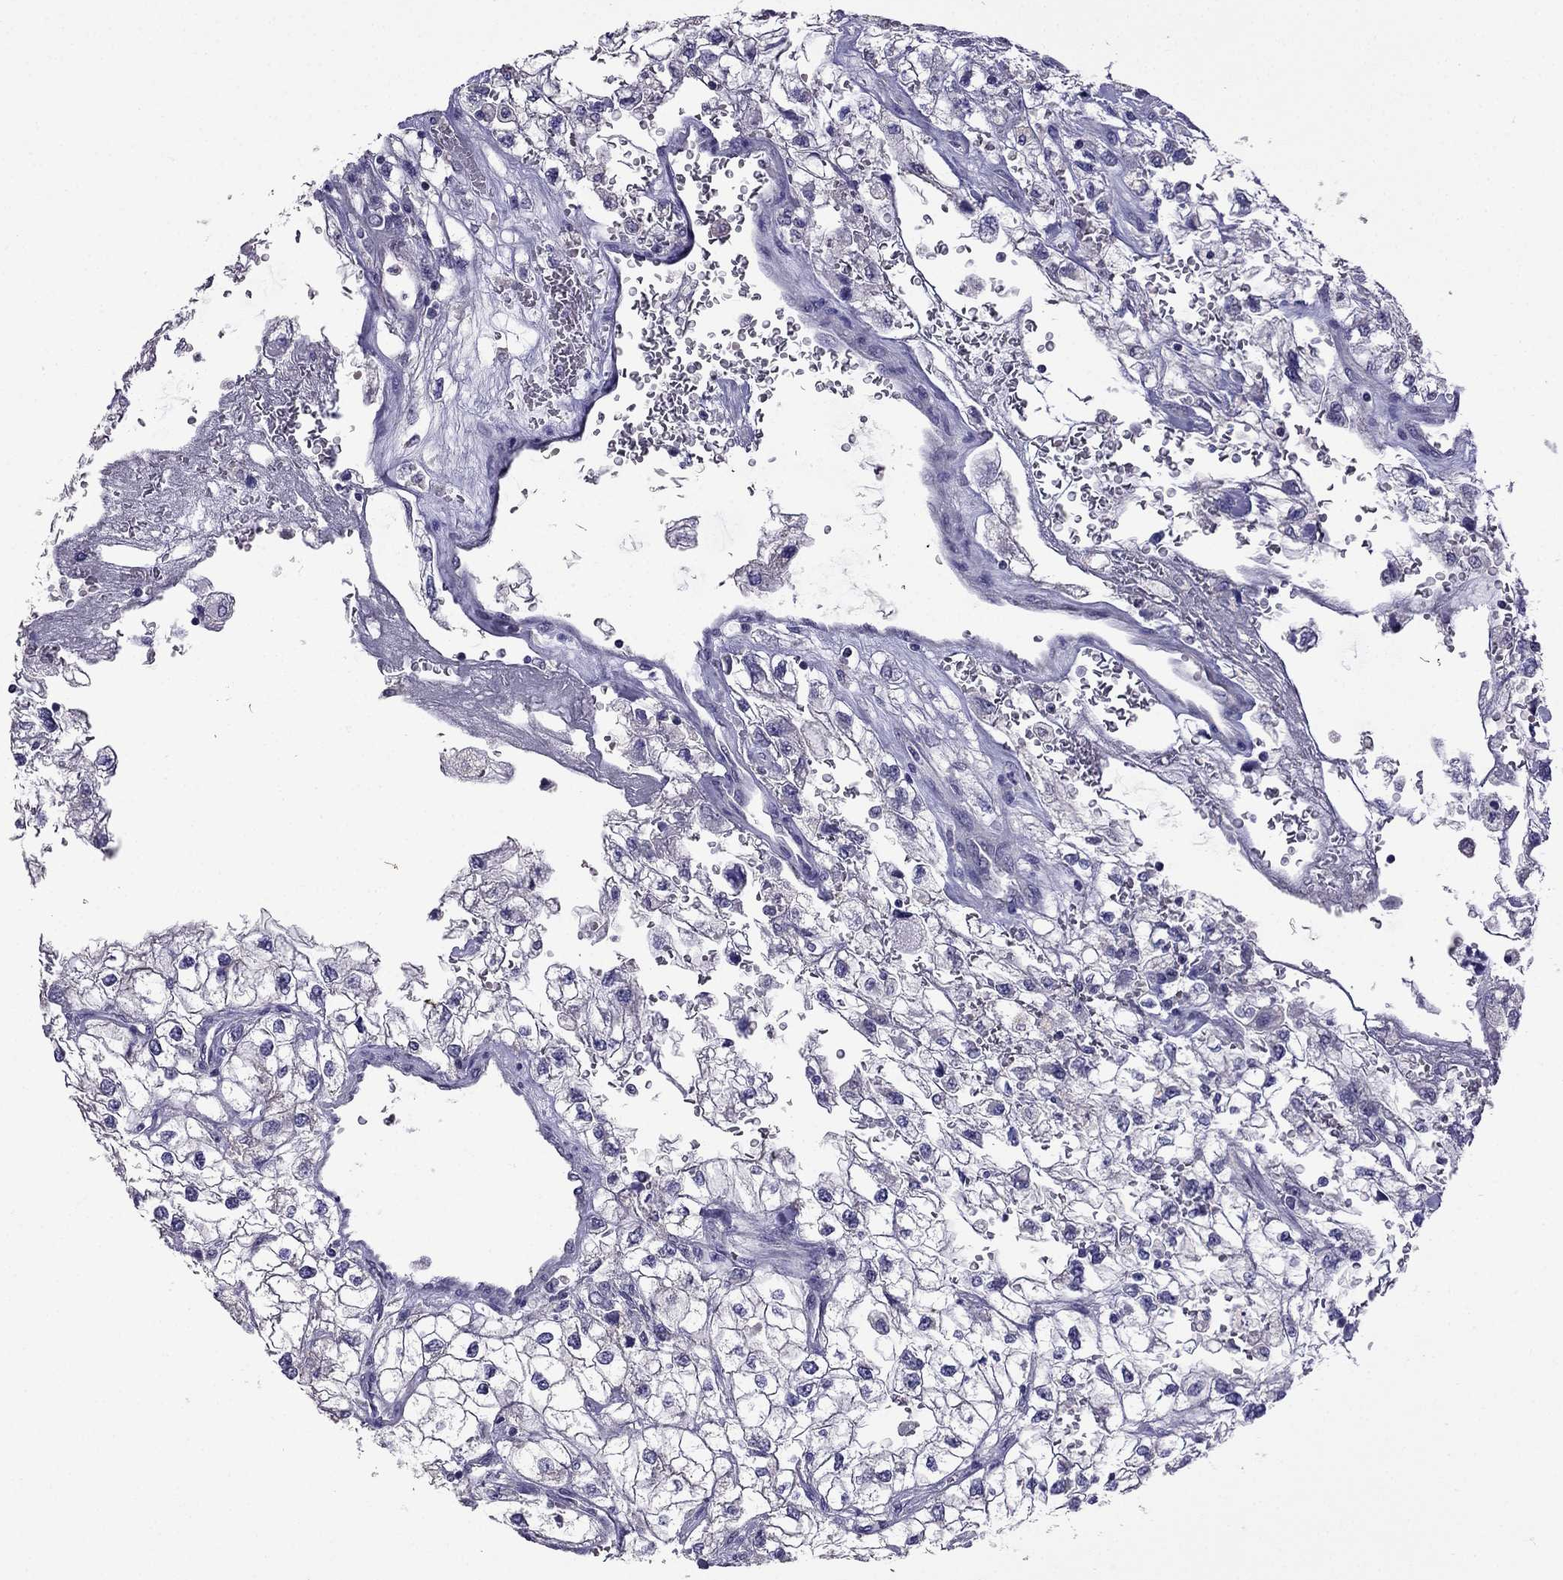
{"staining": {"intensity": "negative", "quantity": "none", "location": "none"}, "tissue": "renal cancer", "cell_type": "Tumor cells", "image_type": "cancer", "snomed": [{"axis": "morphology", "description": "Adenocarcinoma, NOS"}, {"axis": "topography", "description": "Kidney"}], "caption": "This is an immunohistochemistry micrograph of renal adenocarcinoma. There is no staining in tumor cells.", "gene": "AQP9", "patient": {"sex": "male", "age": 59}}